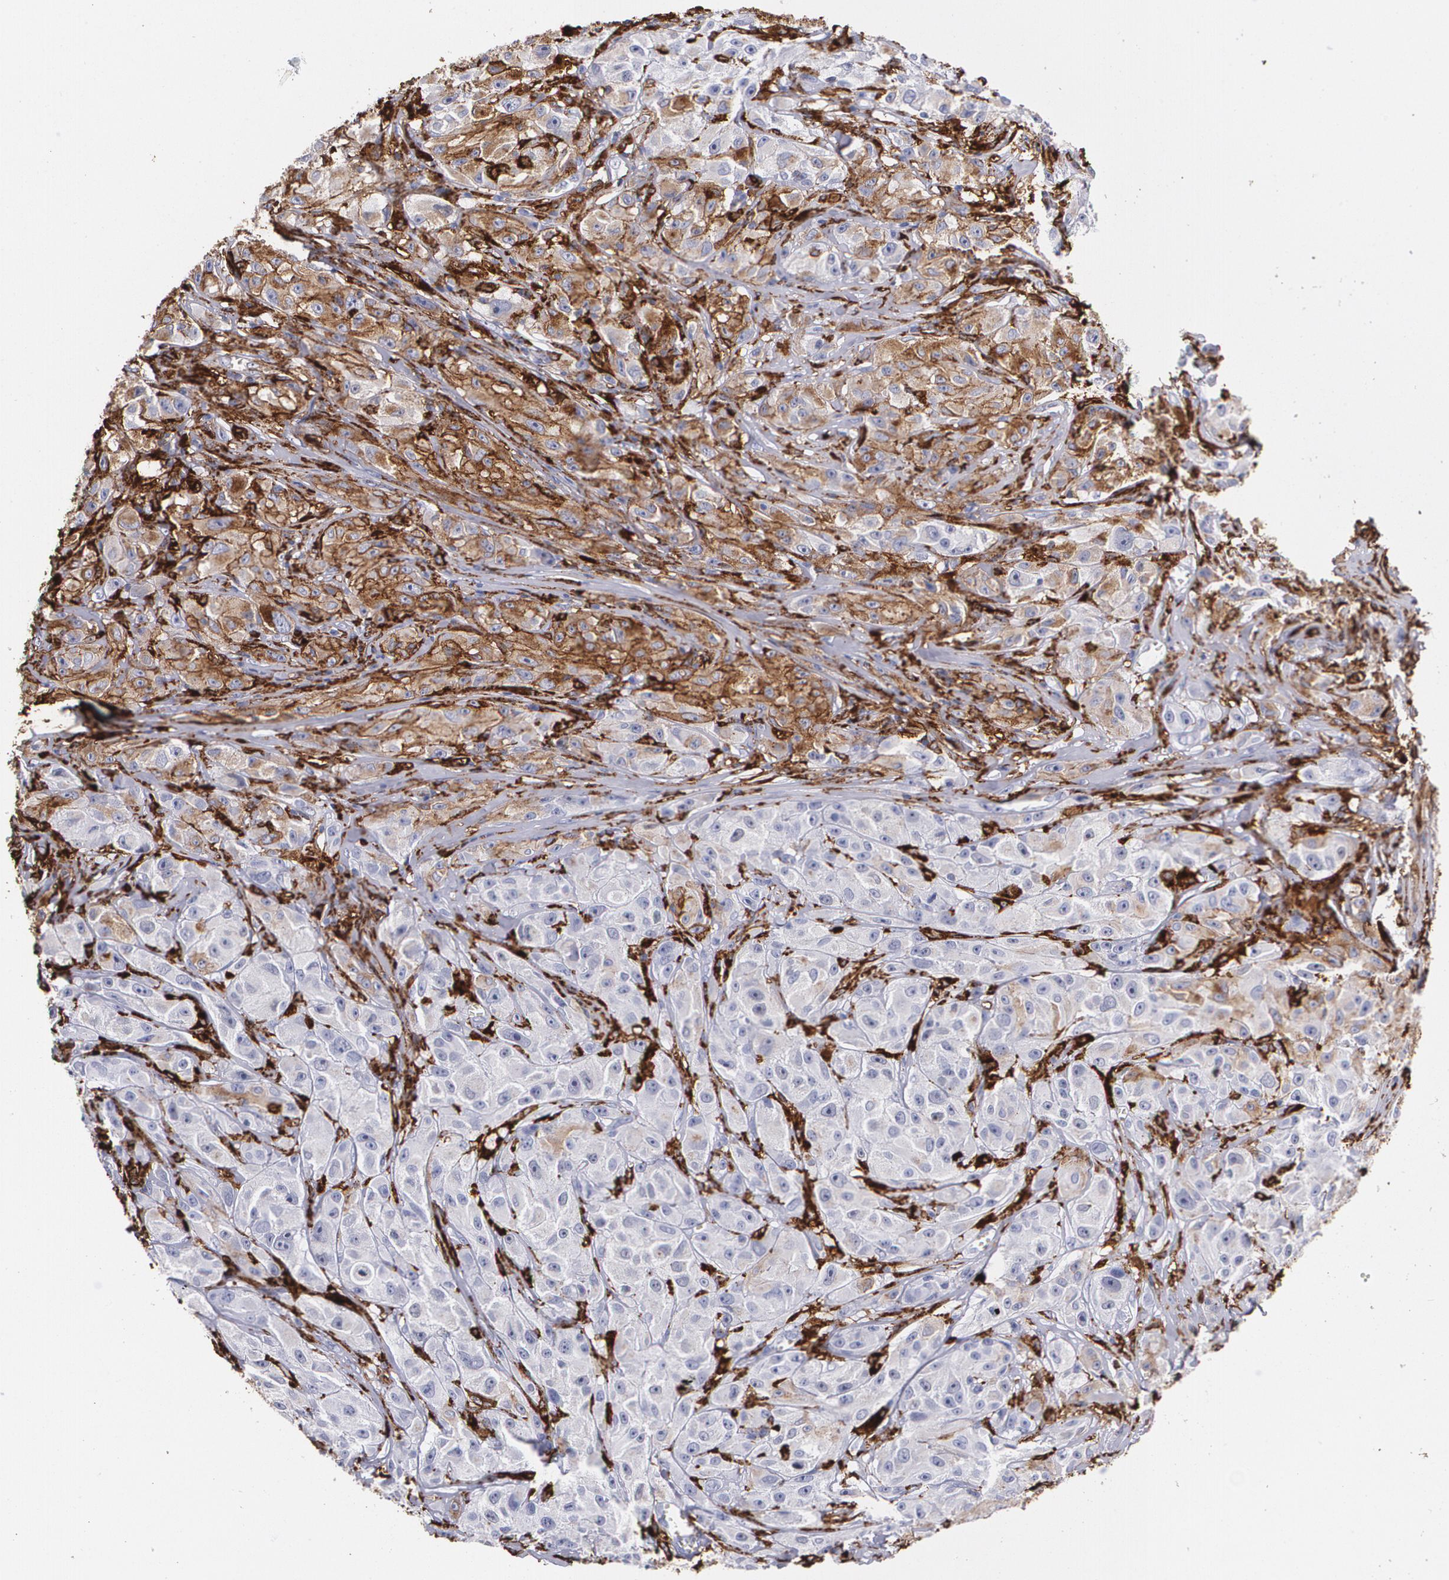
{"staining": {"intensity": "moderate", "quantity": "25%-75%", "location": "cytoplasmic/membranous"}, "tissue": "melanoma", "cell_type": "Tumor cells", "image_type": "cancer", "snomed": [{"axis": "morphology", "description": "Malignant melanoma, NOS"}, {"axis": "topography", "description": "Skin"}], "caption": "Protein staining demonstrates moderate cytoplasmic/membranous staining in approximately 25%-75% of tumor cells in malignant melanoma.", "gene": "HLA-DRA", "patient": {"sex": "male", "age": 56}}